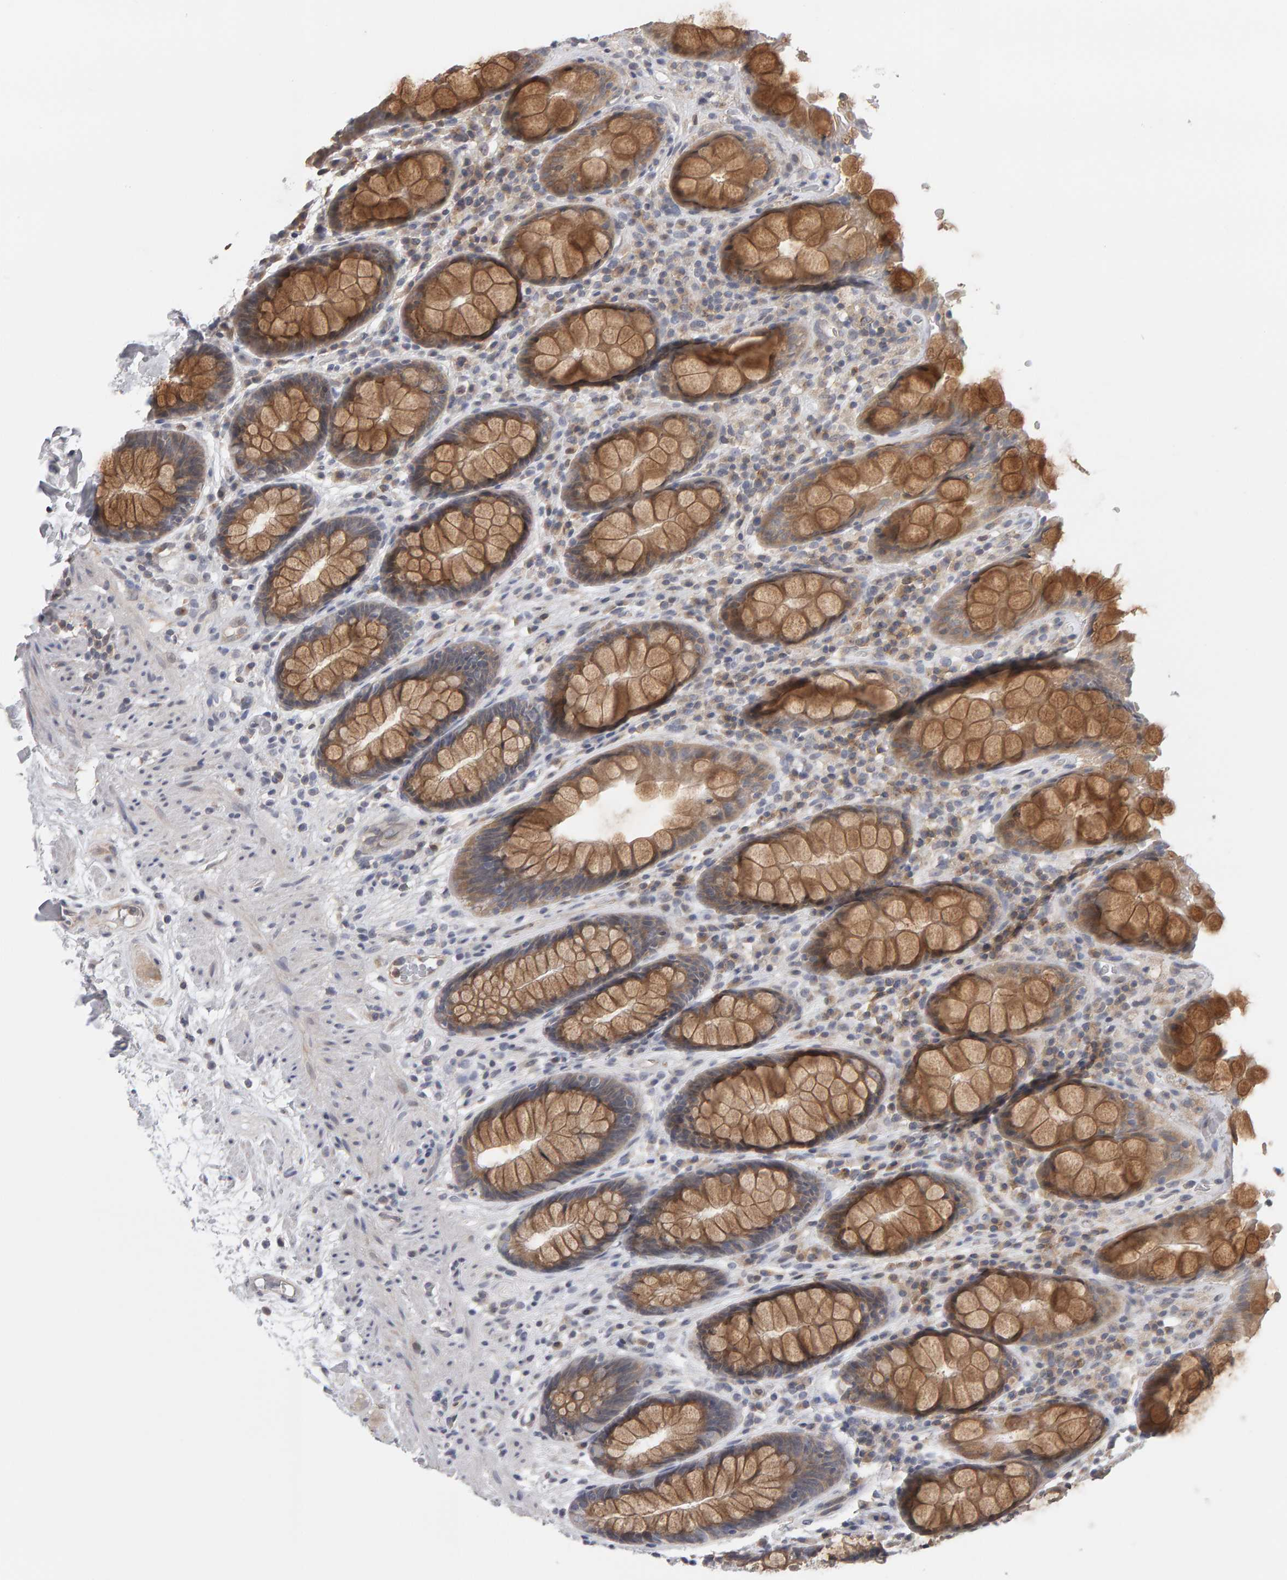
{"staining": {"intensity": "moderate", "quantity": ">75%", "location": "cytoplasmic/membranous"}, "tissue": "rectum", "cell_type": "Glandular cells", "image_type": "normal", "snomed": [{"axis": "morphology", "description": "Normal tissue, NOS"}, {"axis": "topography", "description": "Rectum"}], "caption": "Rectum stained with IHC displays moderate cytoplasmic/membranous staining in about >75% of glandular cells.", "gene": "MSRA", "patient": {"sex": "male", "age": 64}}